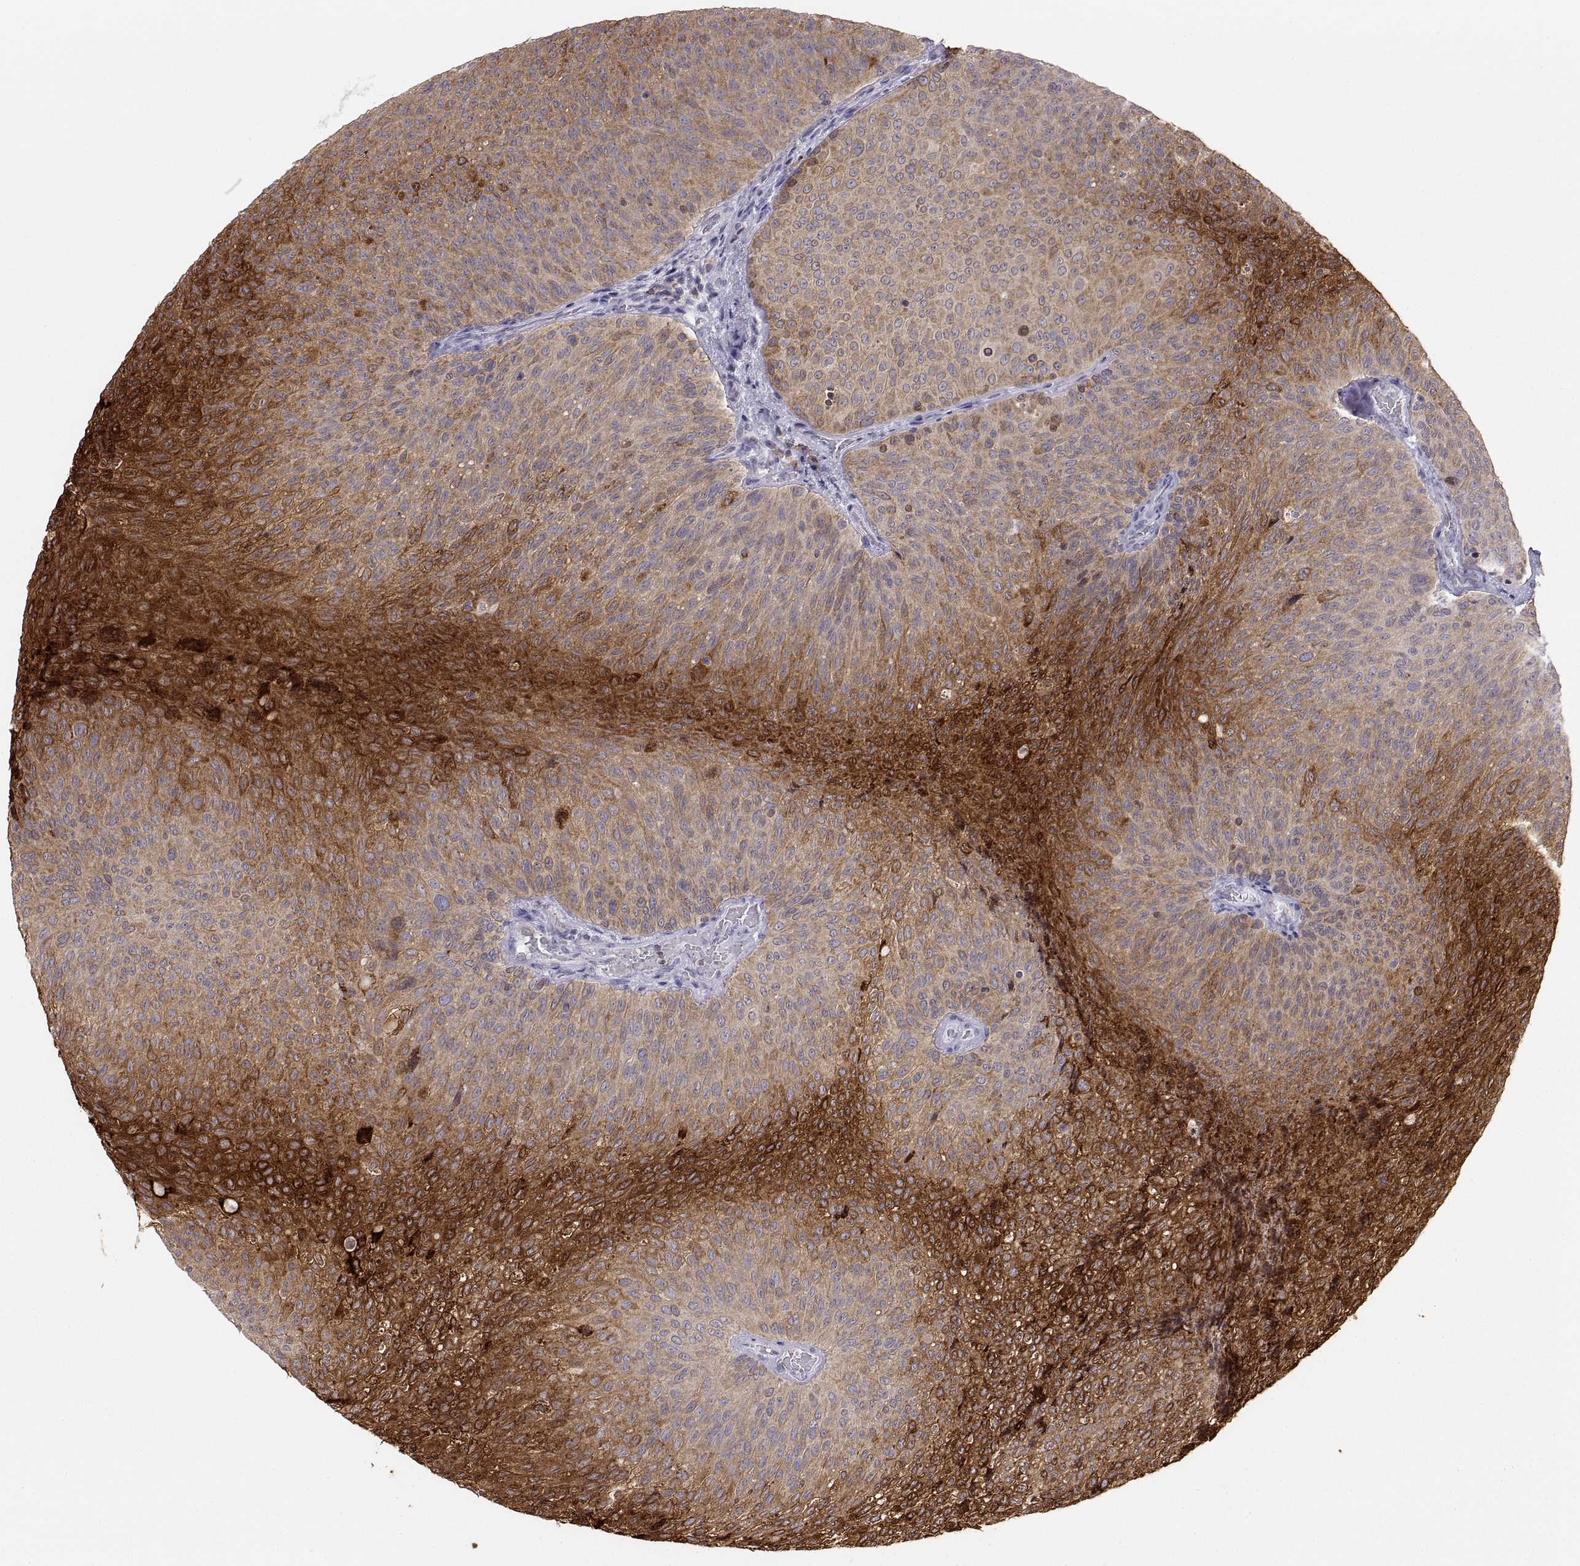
{"staining": {"intensity": "strong", "quantity": "25%-75%", "location": "cytoplasmic/membranous"}, "tissue": "urothelial cancer", "cell_type": "Tumor cells", "image_type": "cancer", "snomed": [{"axis": "morphology", "description": "Urothelial carcinoma, Low grade"}, {"axis": "topography", "description": "Urinary bladder"}], "caption": "Human low-grade urothelial carcinoma stained with a protein marker shows strong staining in tumor cells.", "gene": "ERO1A", "patient": {"sex": "male", "age": 78}}